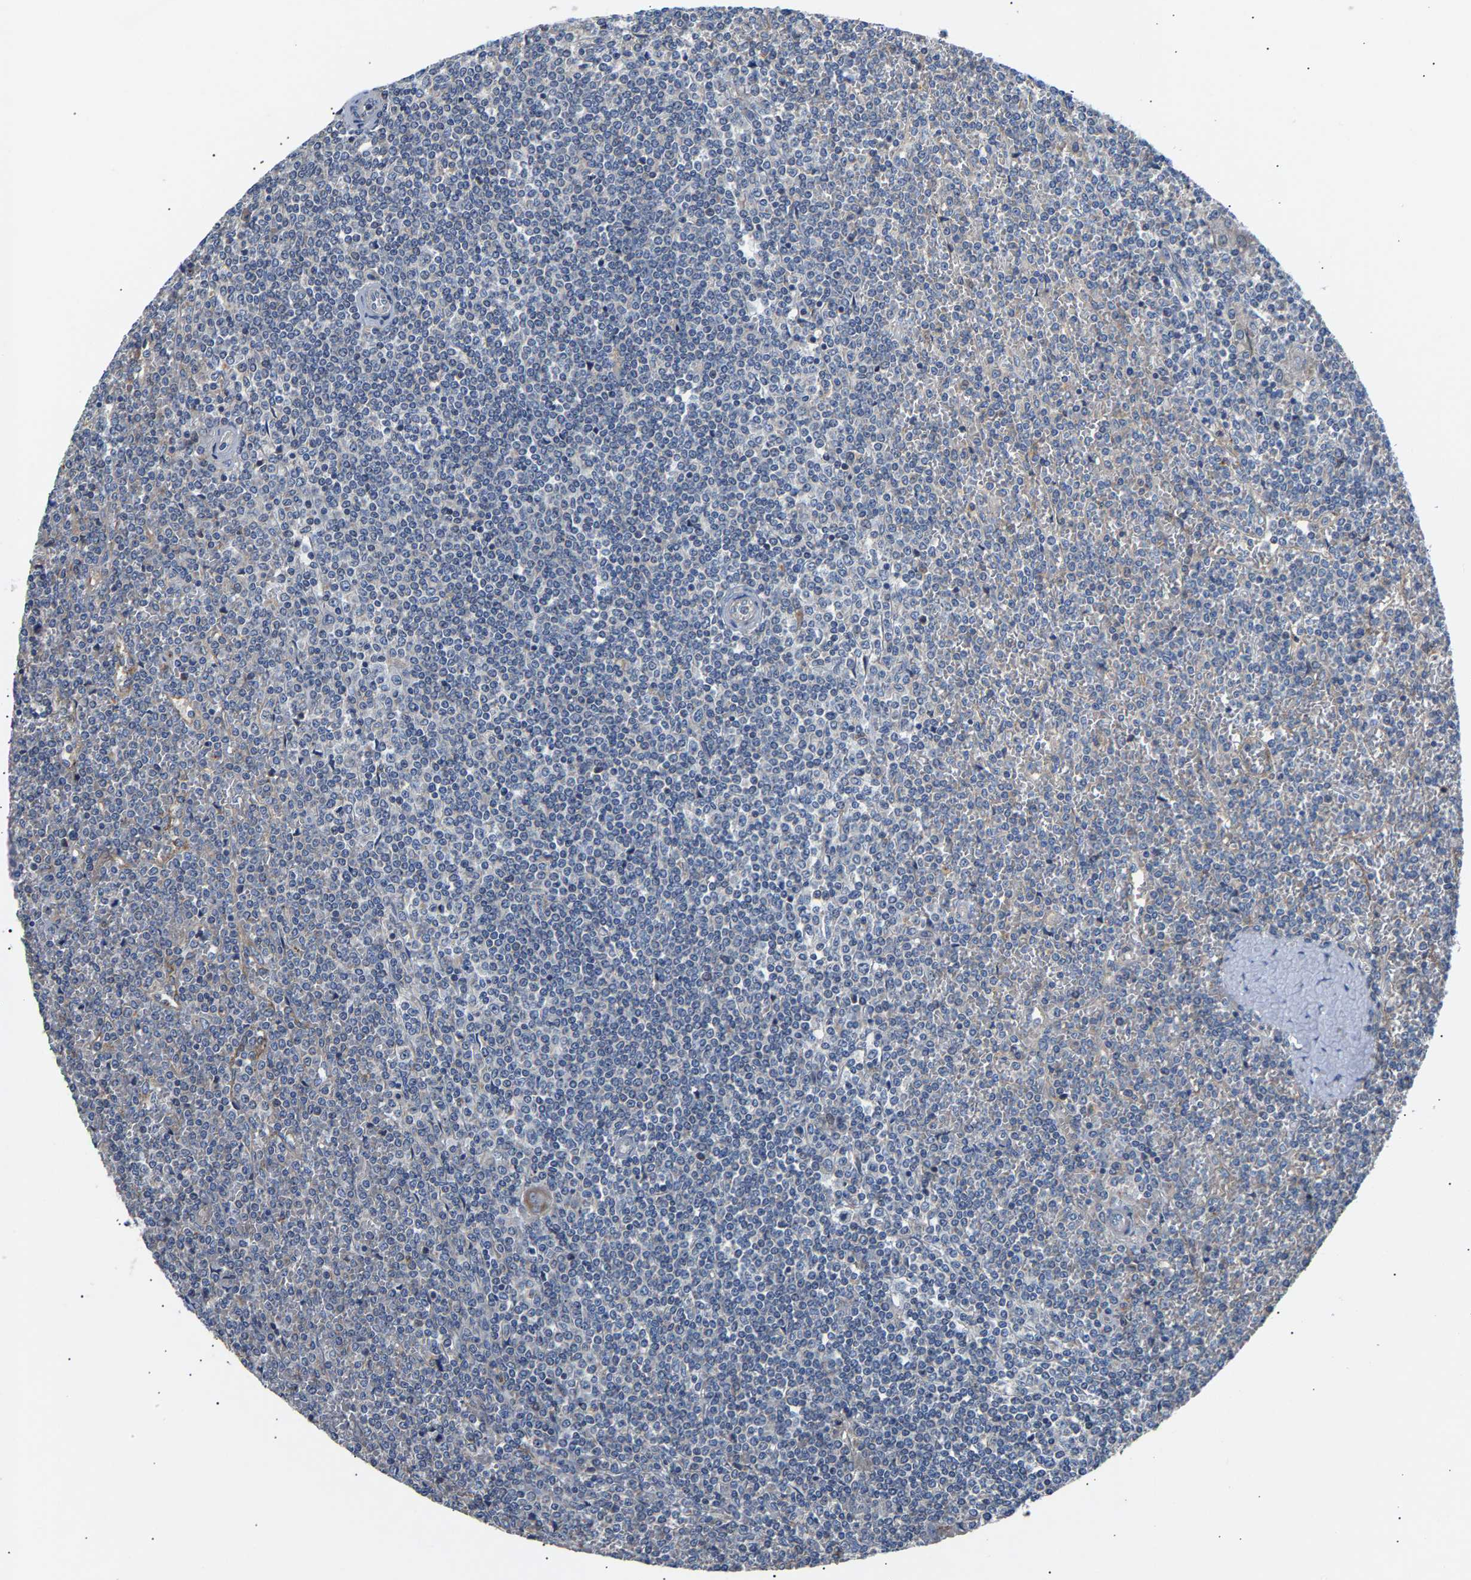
{"staining": {"intensity": "negative", "quantity": "none", "location": "none"}, "tissue": "lymphoma", "cell_type": "Tumor cells", "image_type": "cancer", "snomed": [{"axis": "morphology", "description": "Malignant lymphoma, non-Hodgkin's type, Low grade"}, {"axis": "topography", "description": "Spleen"}], "caption": "Micrograph shows no protein expression in tumor cells of lymphoma tissue. The staining was performed using DAB to visualize the protein expression in brown, while the nuclei were stained in blue with hematoxylin (Magnification: 20x).", "gene": "CCDC171", "patient": {"sex": "female", "age": 19}}